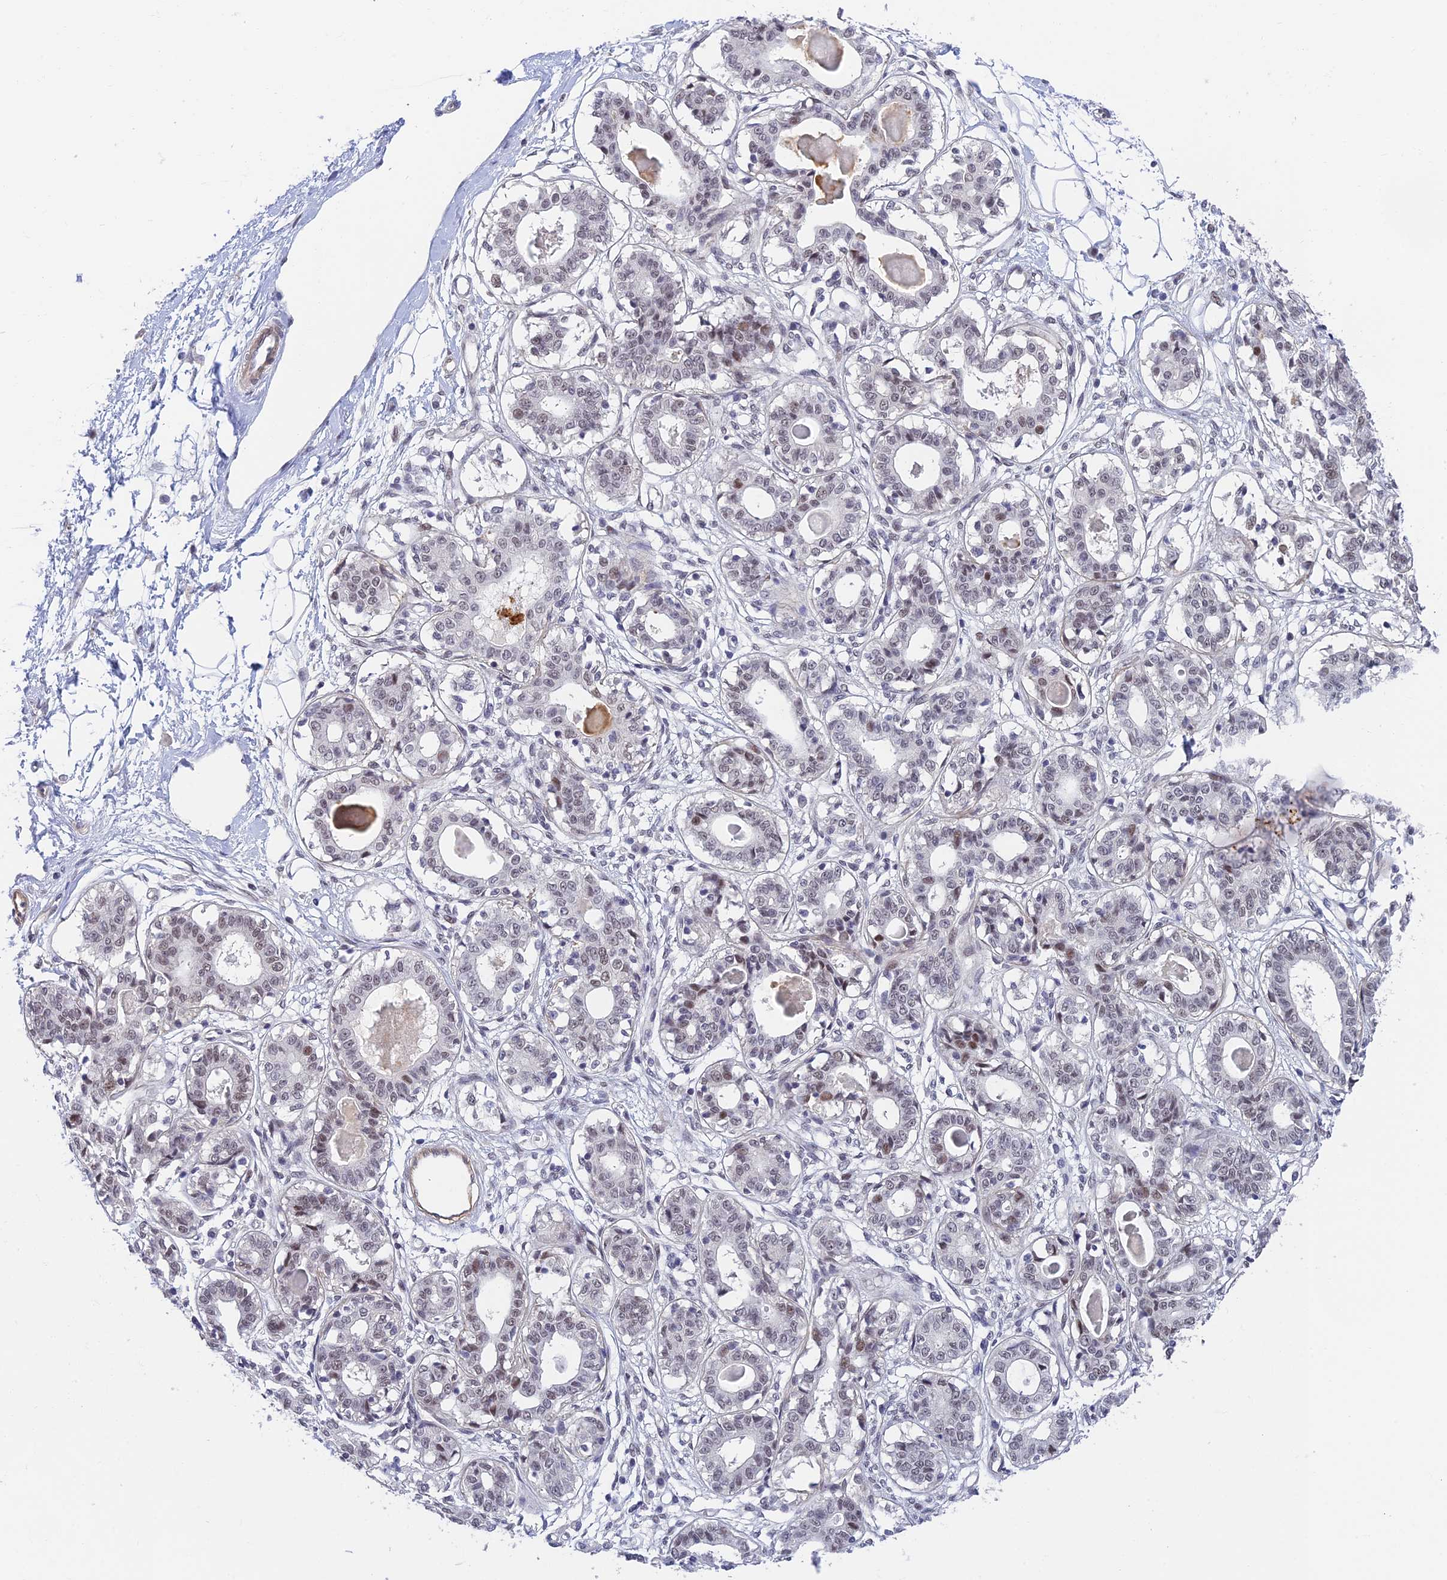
{"staining": {"intensity": "weak", "quantity": "25%-75%", "location": "nuclear"}, "tissue": "breast", "cell_type": "Adipocytes", "image_type": "normal", "snomed": [{"axis": "morphology", "description": "Normal tissue, NOS"}, {"axis": "topography", "description": "Breast"}], "caption": "Protein expression by immunohistochemistry (IHC) reveals weak nuclear expression in approximately 25%-75% of adipocytes in unremarkable breast. The protein of interest is shown in brown color, while the nuclei are stained blue.", "gene": "NSMCE1", "patient": {"sex": "female", "age": 45}}